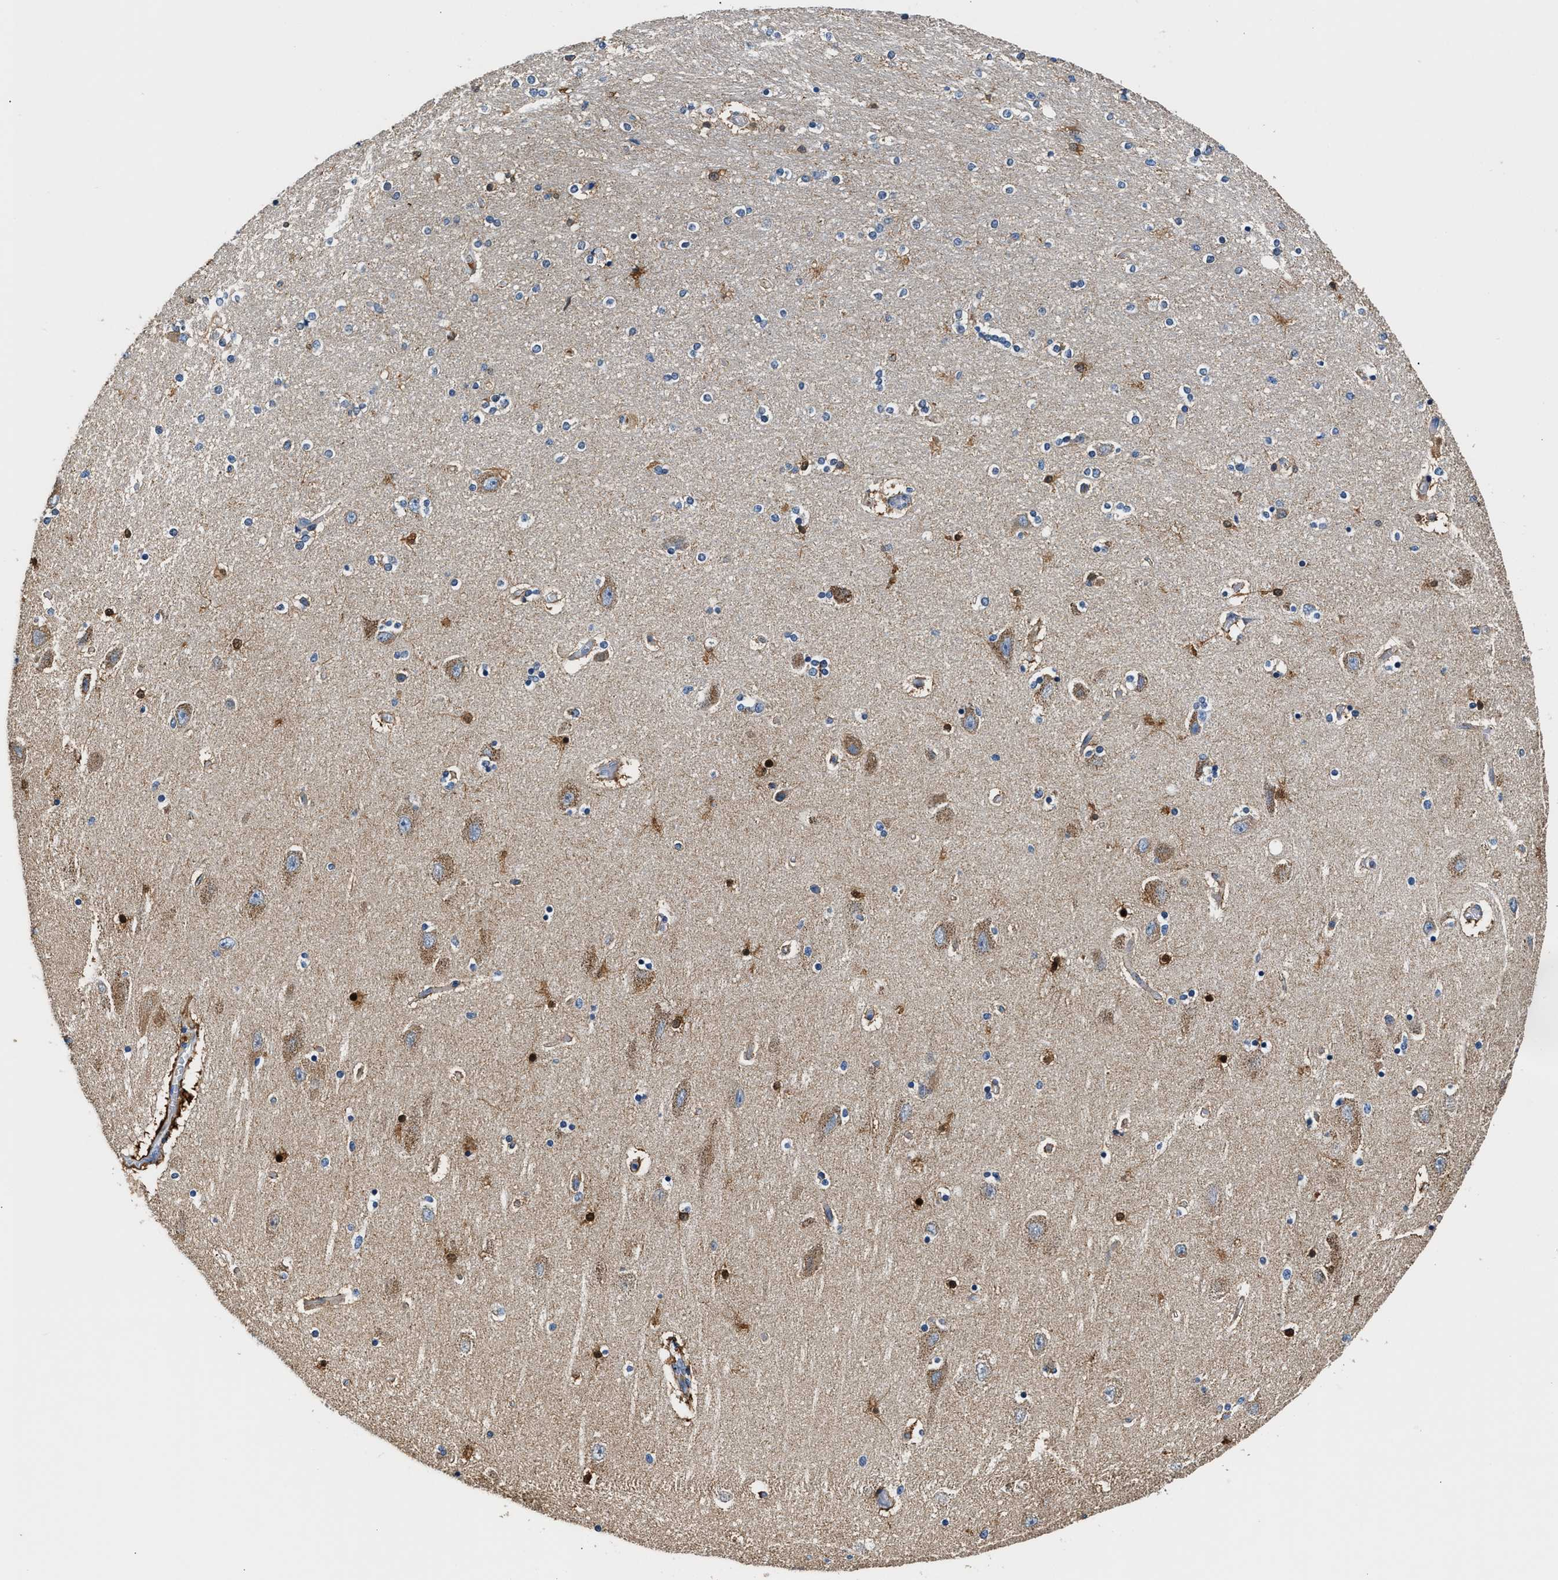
{"staining": {"intensity": "weak", "quantity": "<25%", "location": "cytoplasmic/membranous"}, "tissue": "hippocampus", "cell_type": "Glial cells", "image_type": "normal", "snomed": [{"axis": "morphology", "description": "Normal tissue, NOS"}, {"axis": "topography", "description": "Hippocampus"}], "caption": "The immunohistochemistry image has no significant positivity in glial cells of hippocampus.", "gene": "TUT7", "patient": {"sex": "female", "age": 54}}